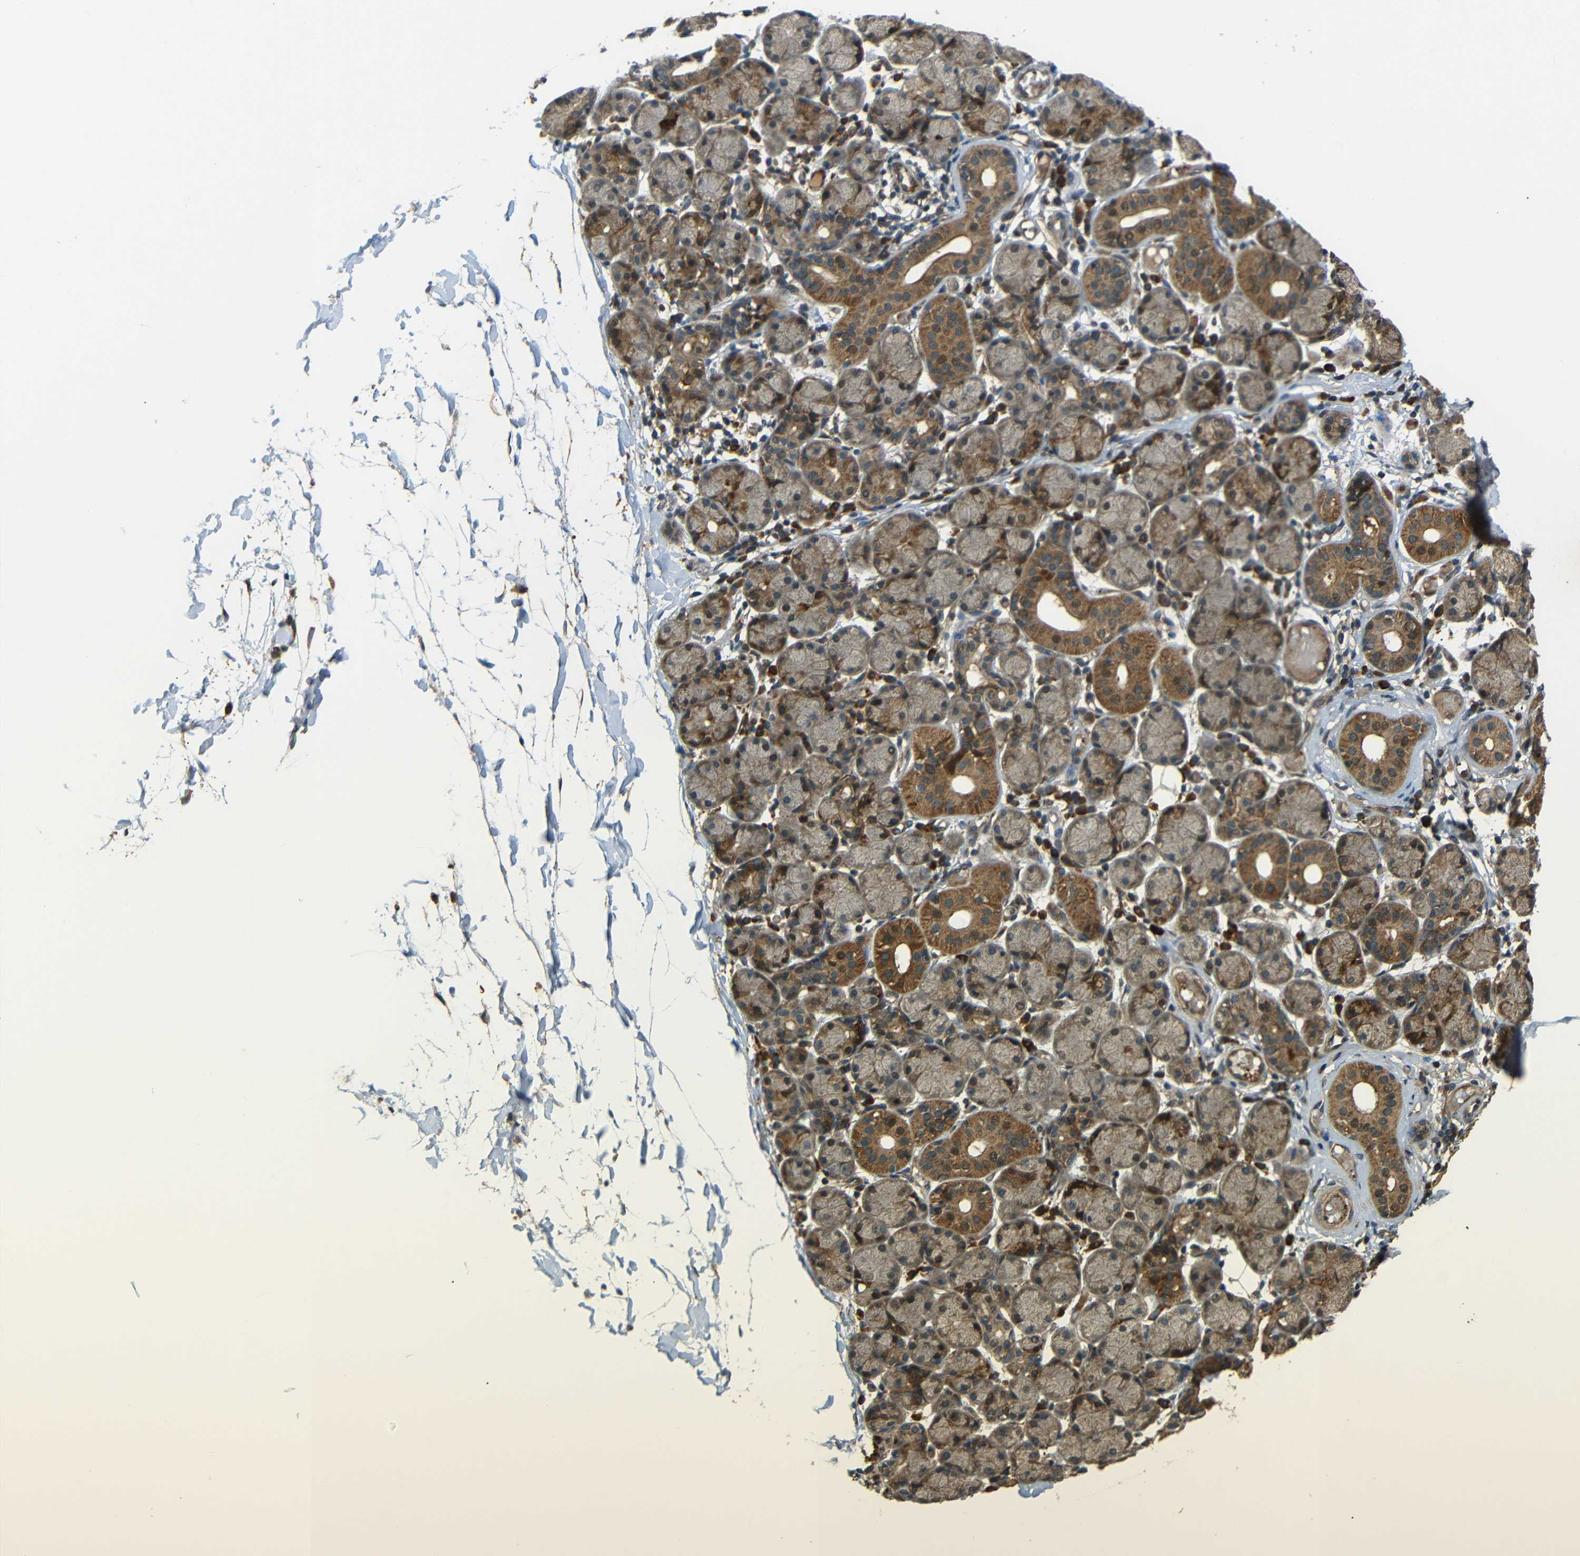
{"staining": {"intensity": "moderate", "quantity": ">75%", "location": "cytoplasmic/membranous"}, "tissue": "salivary gland", "cell_type": "Glandular cells", "image_type": "normal", "snomed": [{"axis": "morphology", "description": "Normal tissue, NOS"}, {"axis": "topography", "description": "Salivary gland"}], "caption": "High-power microscopy captured an IHC photomicrograph of normal salivary gland, revealing moderate cytoplasmic/membranous positivity in approximately >75% of glandular cells.", "gene": "EPHB2", "patient": {"sex": "female", "age": 24}}